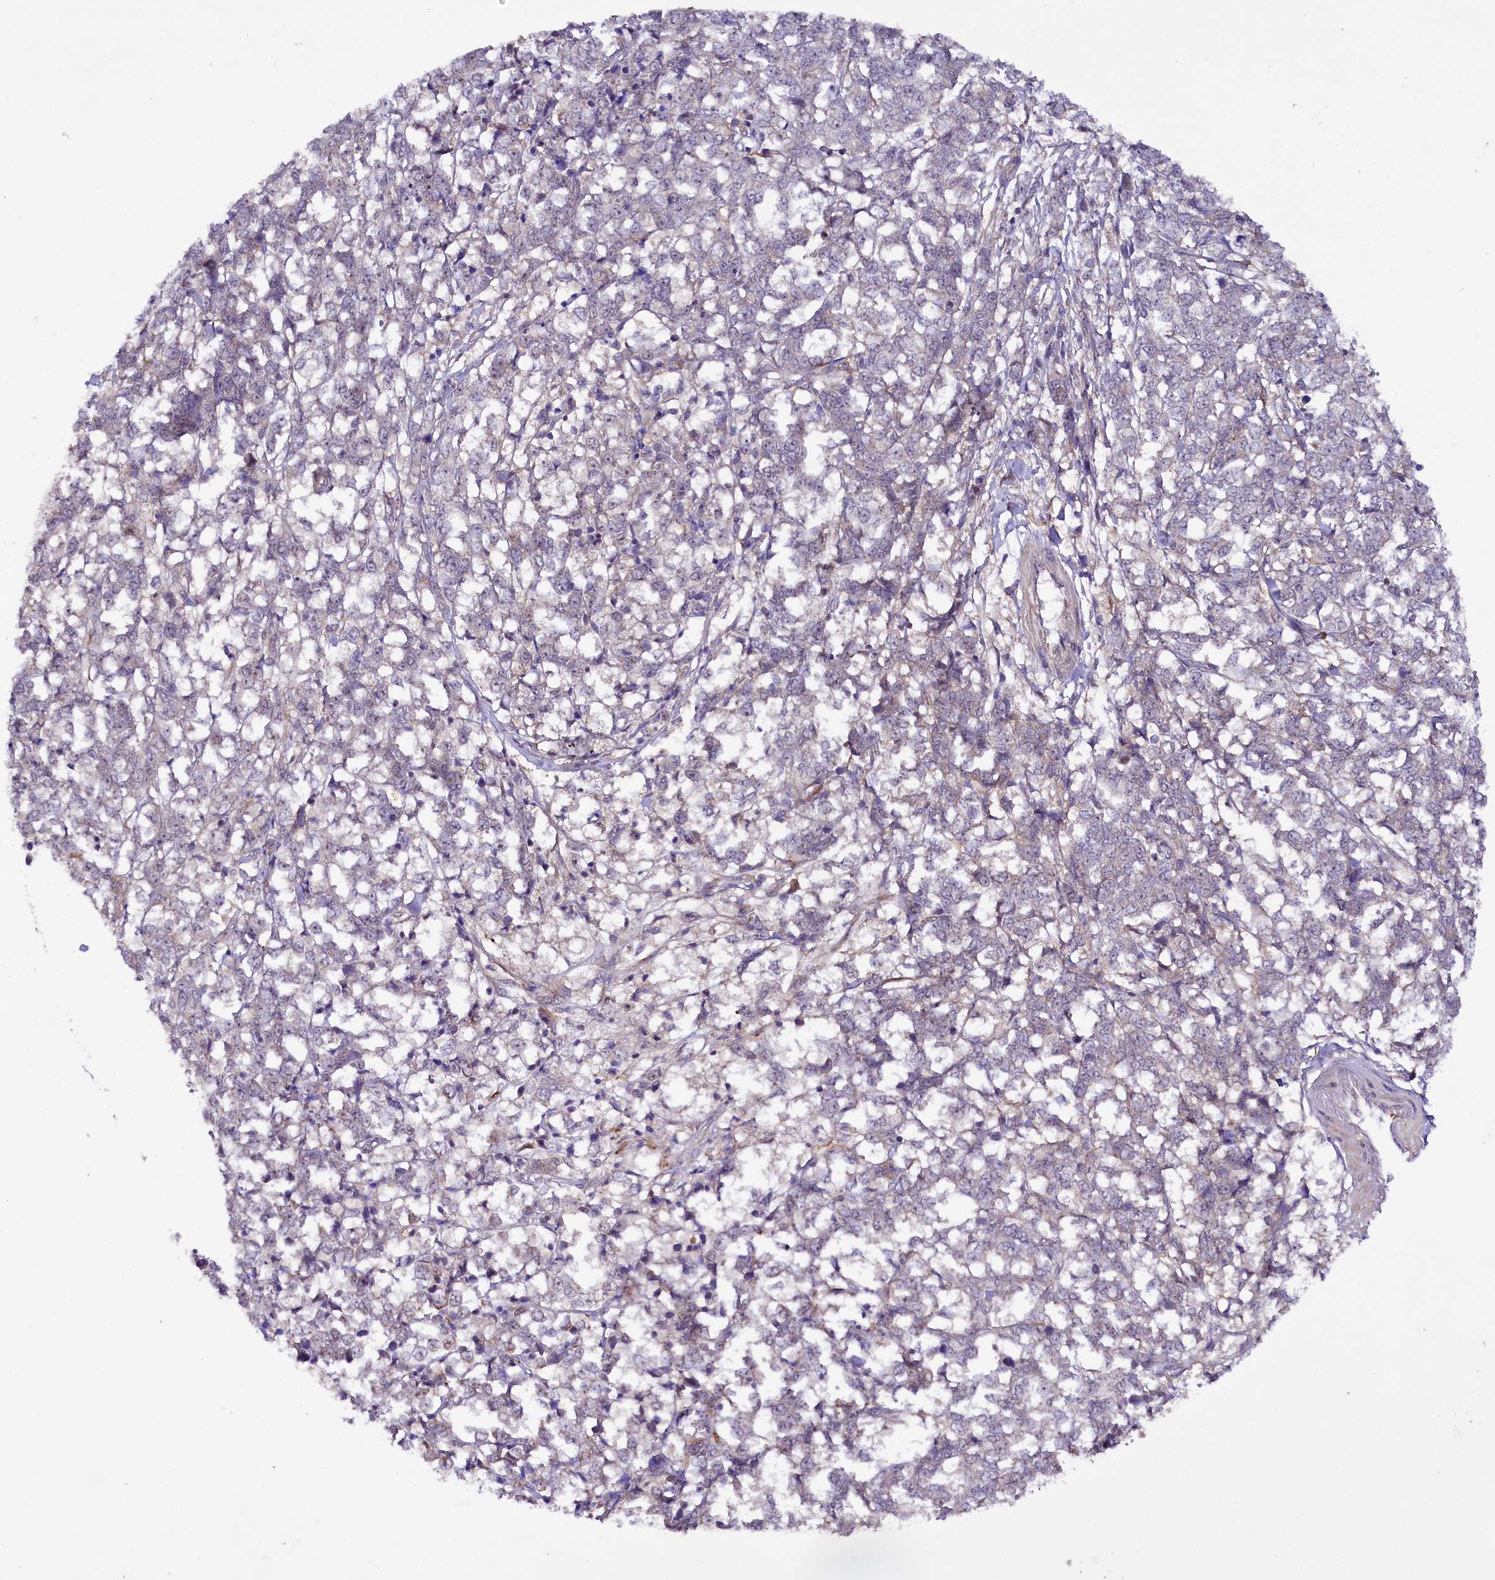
{"staining": {"intensity": "negative", "quantity": "none", "location": "none"}, "tissue": "melanoma", "cell_type": "Tumor cells", "image_type": "cancer", "snomed": [{"axis": "morphology", "description": "Malignant melanoma, NOS"}, {"axis": "topography", "description": "Skin"}], "caption": "This photomicrograph is of melanoma stained with immunohistochemistry (IHC) to label a protein in brown with the nuclei are counter-stained blue. There is no positivity in tumor cells.", "gene": "PHLDB1", "patient": {"sex": "female", "age": 72}}